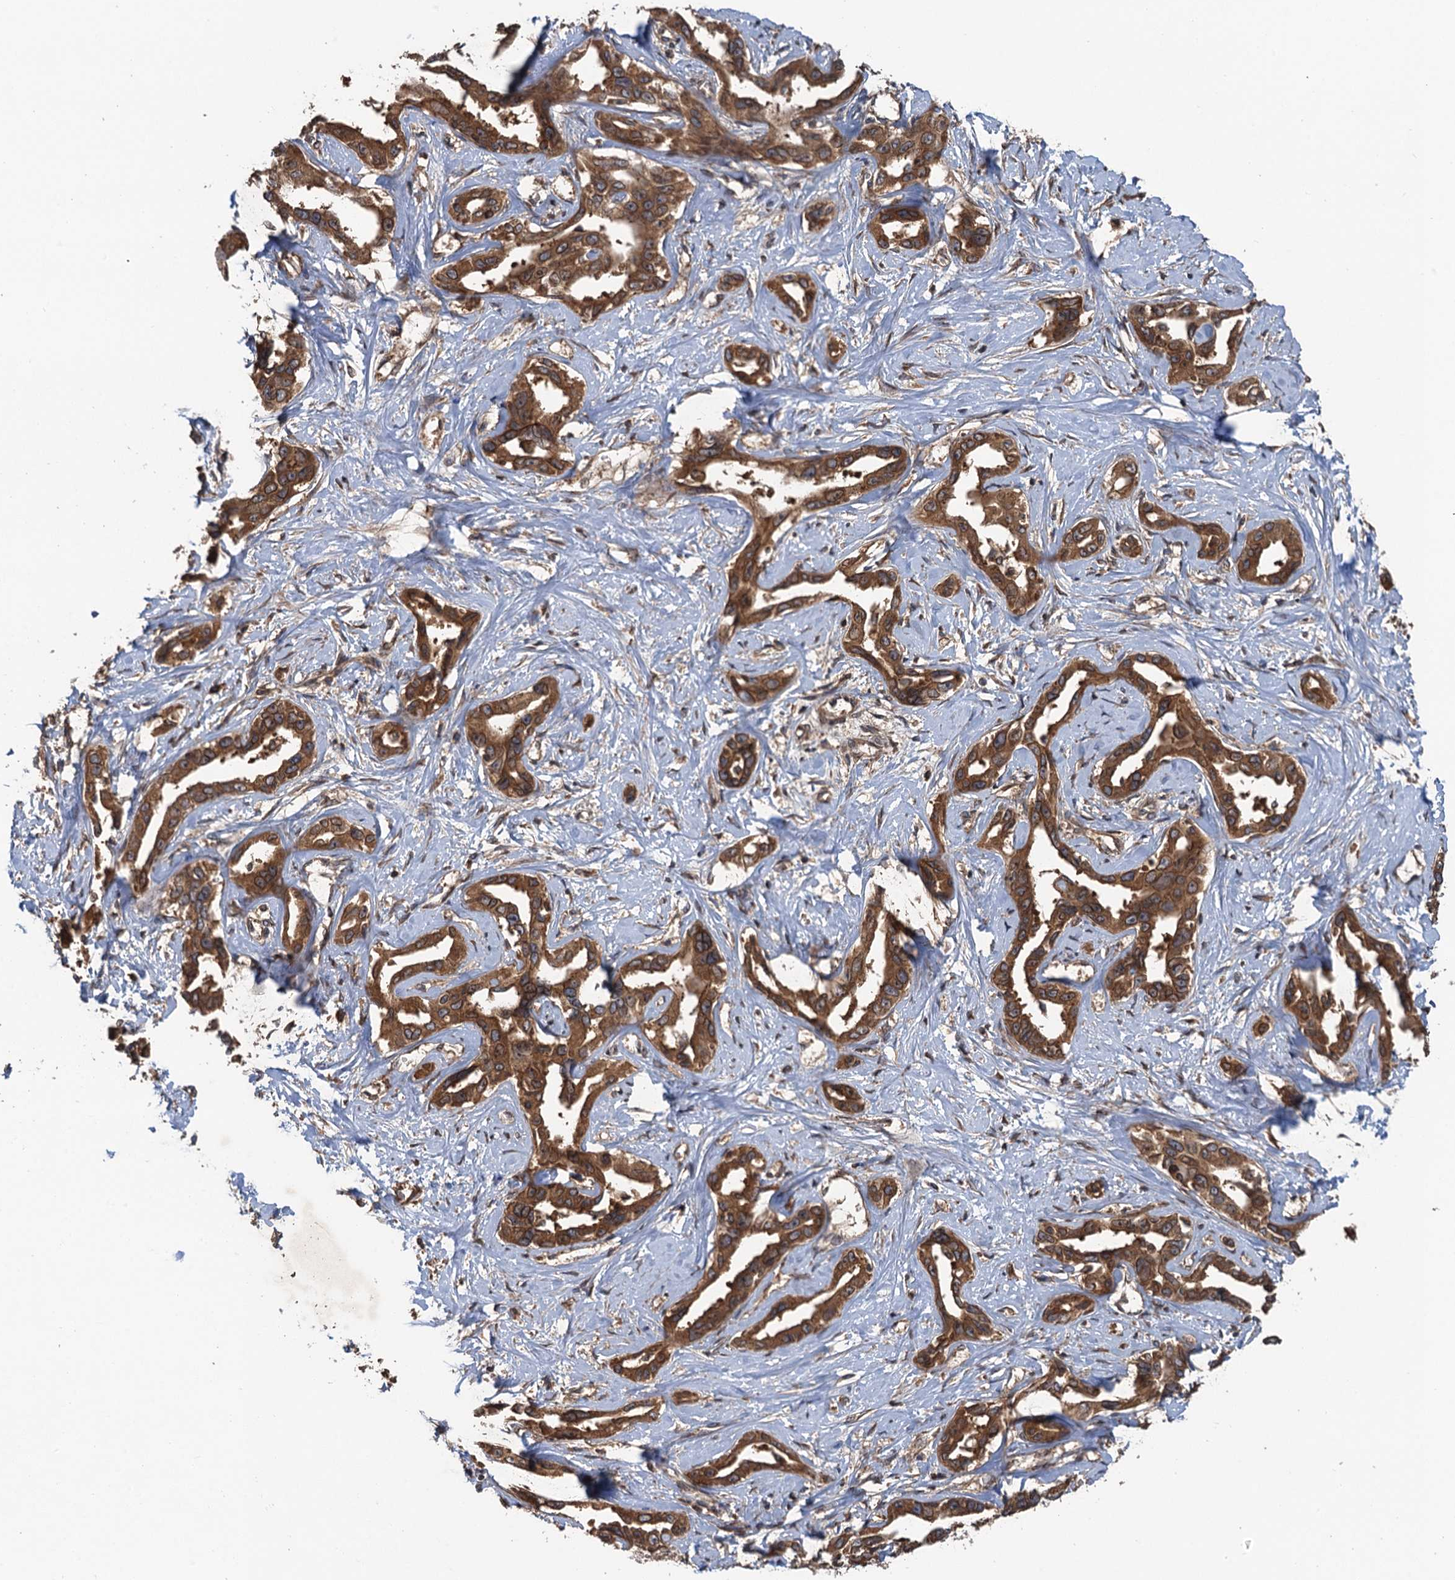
{"staining": {"intensity": "strong", "quantity": ">75%", "location": "cytoplasmic/membranous,nuclear"}, "tissue": "liver cancer", "cell_type": "Tumor cells", "image_type": "cancer", "snomed": [{"axis": "morphology", "description": "Cholangiocarcinoma"}, {"axis": "topography", "description": "Liver"}], "caption": "IHC of human liver cancer displays high levels of strong cytoplasmic/membranous and nuclear expression in about >75% of tumor cells.", "gene": "GLE1", "patient": {"sex": "male", "age": 59}}